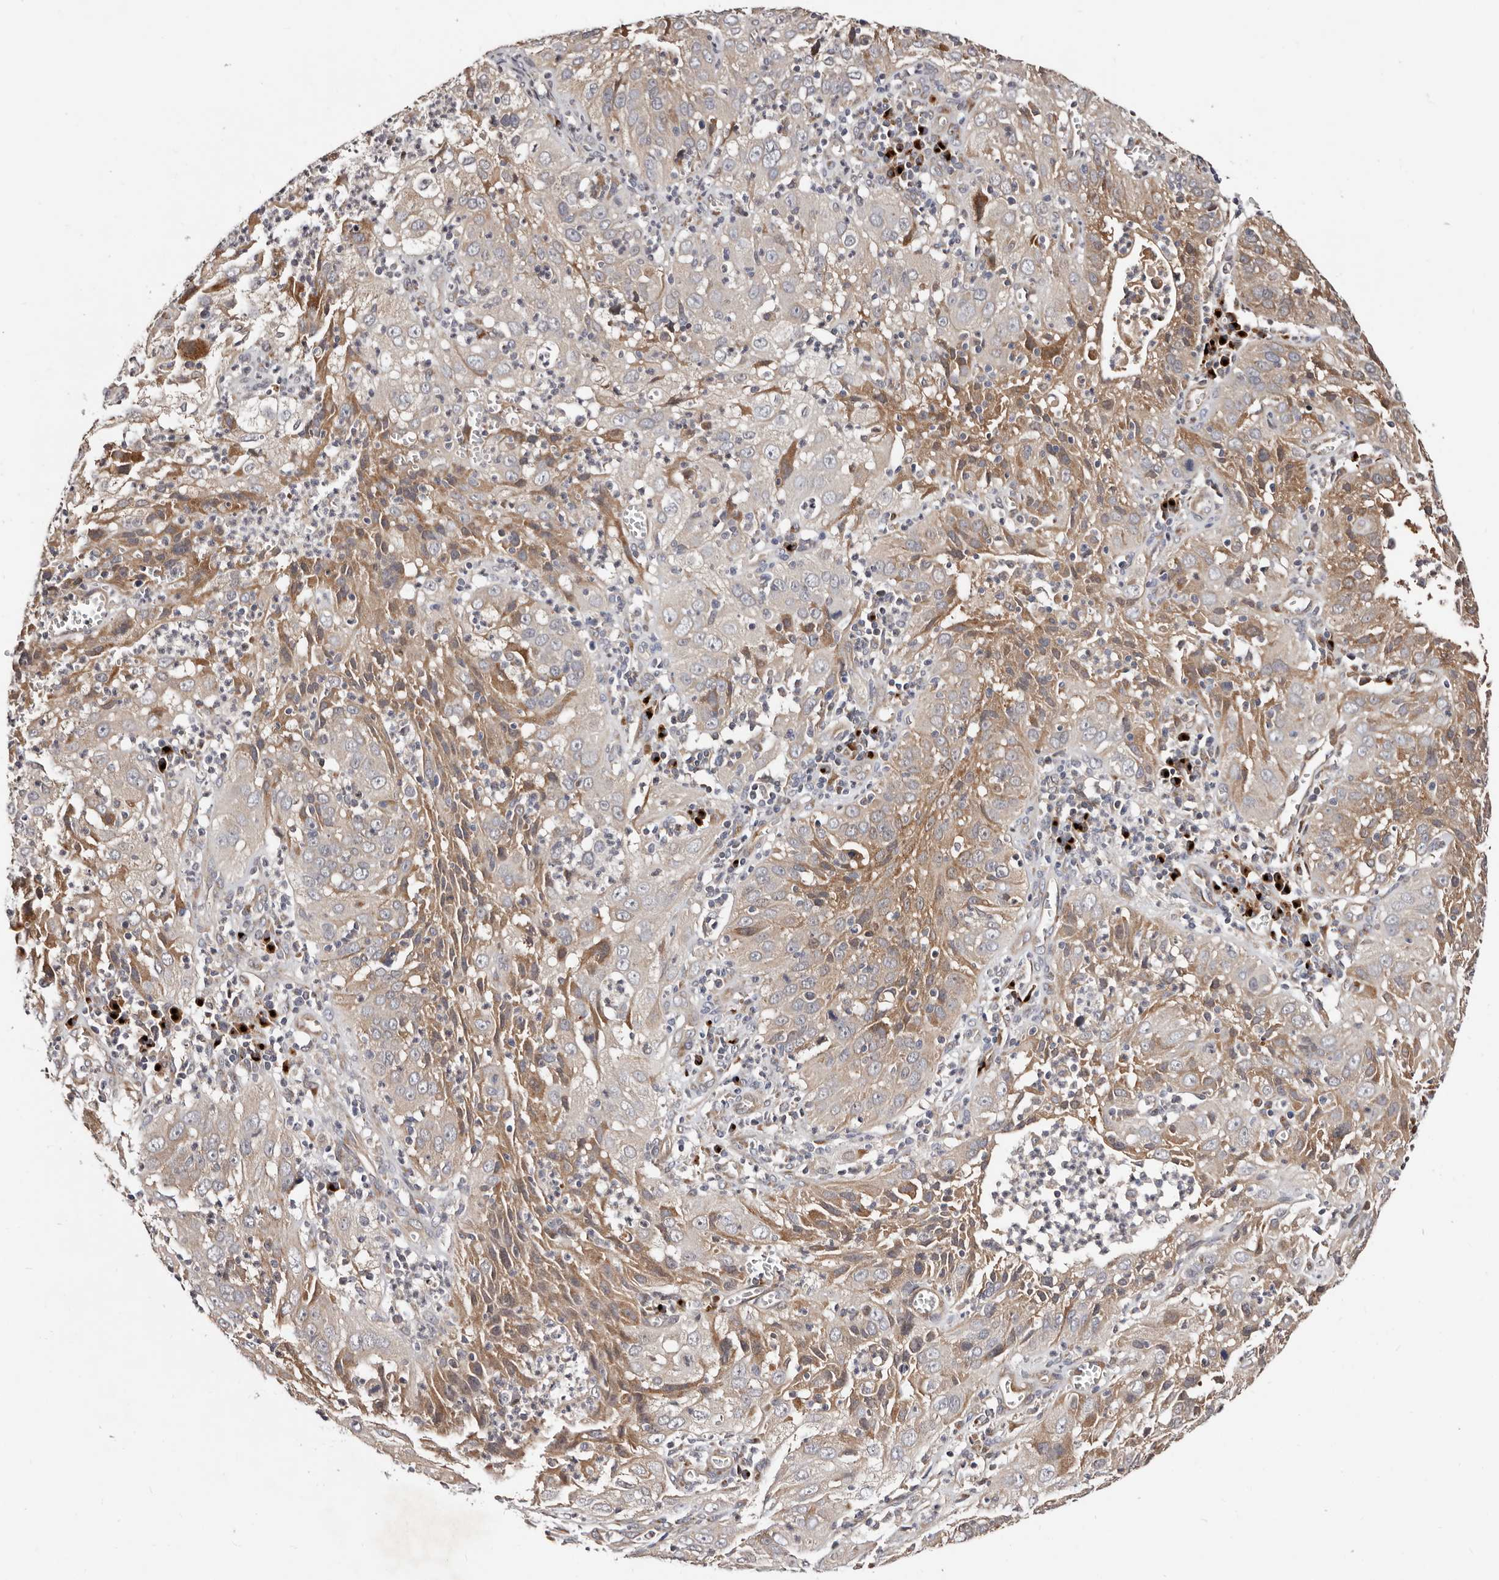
{"staining": {"intensity": "moderate", "quantity": "25%-75%", "location": "cytoplasmic/membranous"}, "tissue": "cervical cancer", "cell_type": "Tumor cells", "image_type": "cancer", "snomed": [{"axis": "morphology", "description": "Squamous cell carcinoma, NOS"}, {"axis": "topography", "description": "Cervix"}], "caption": "Cervical squamous cell carcinoma stained for a protein (brown) reveals moderate cytoplasmic/membranous positive expression in approximately 25%-75% of tumor cells.", "gene": "DACT2", "patient": {"sex": "female", "age": 32}}